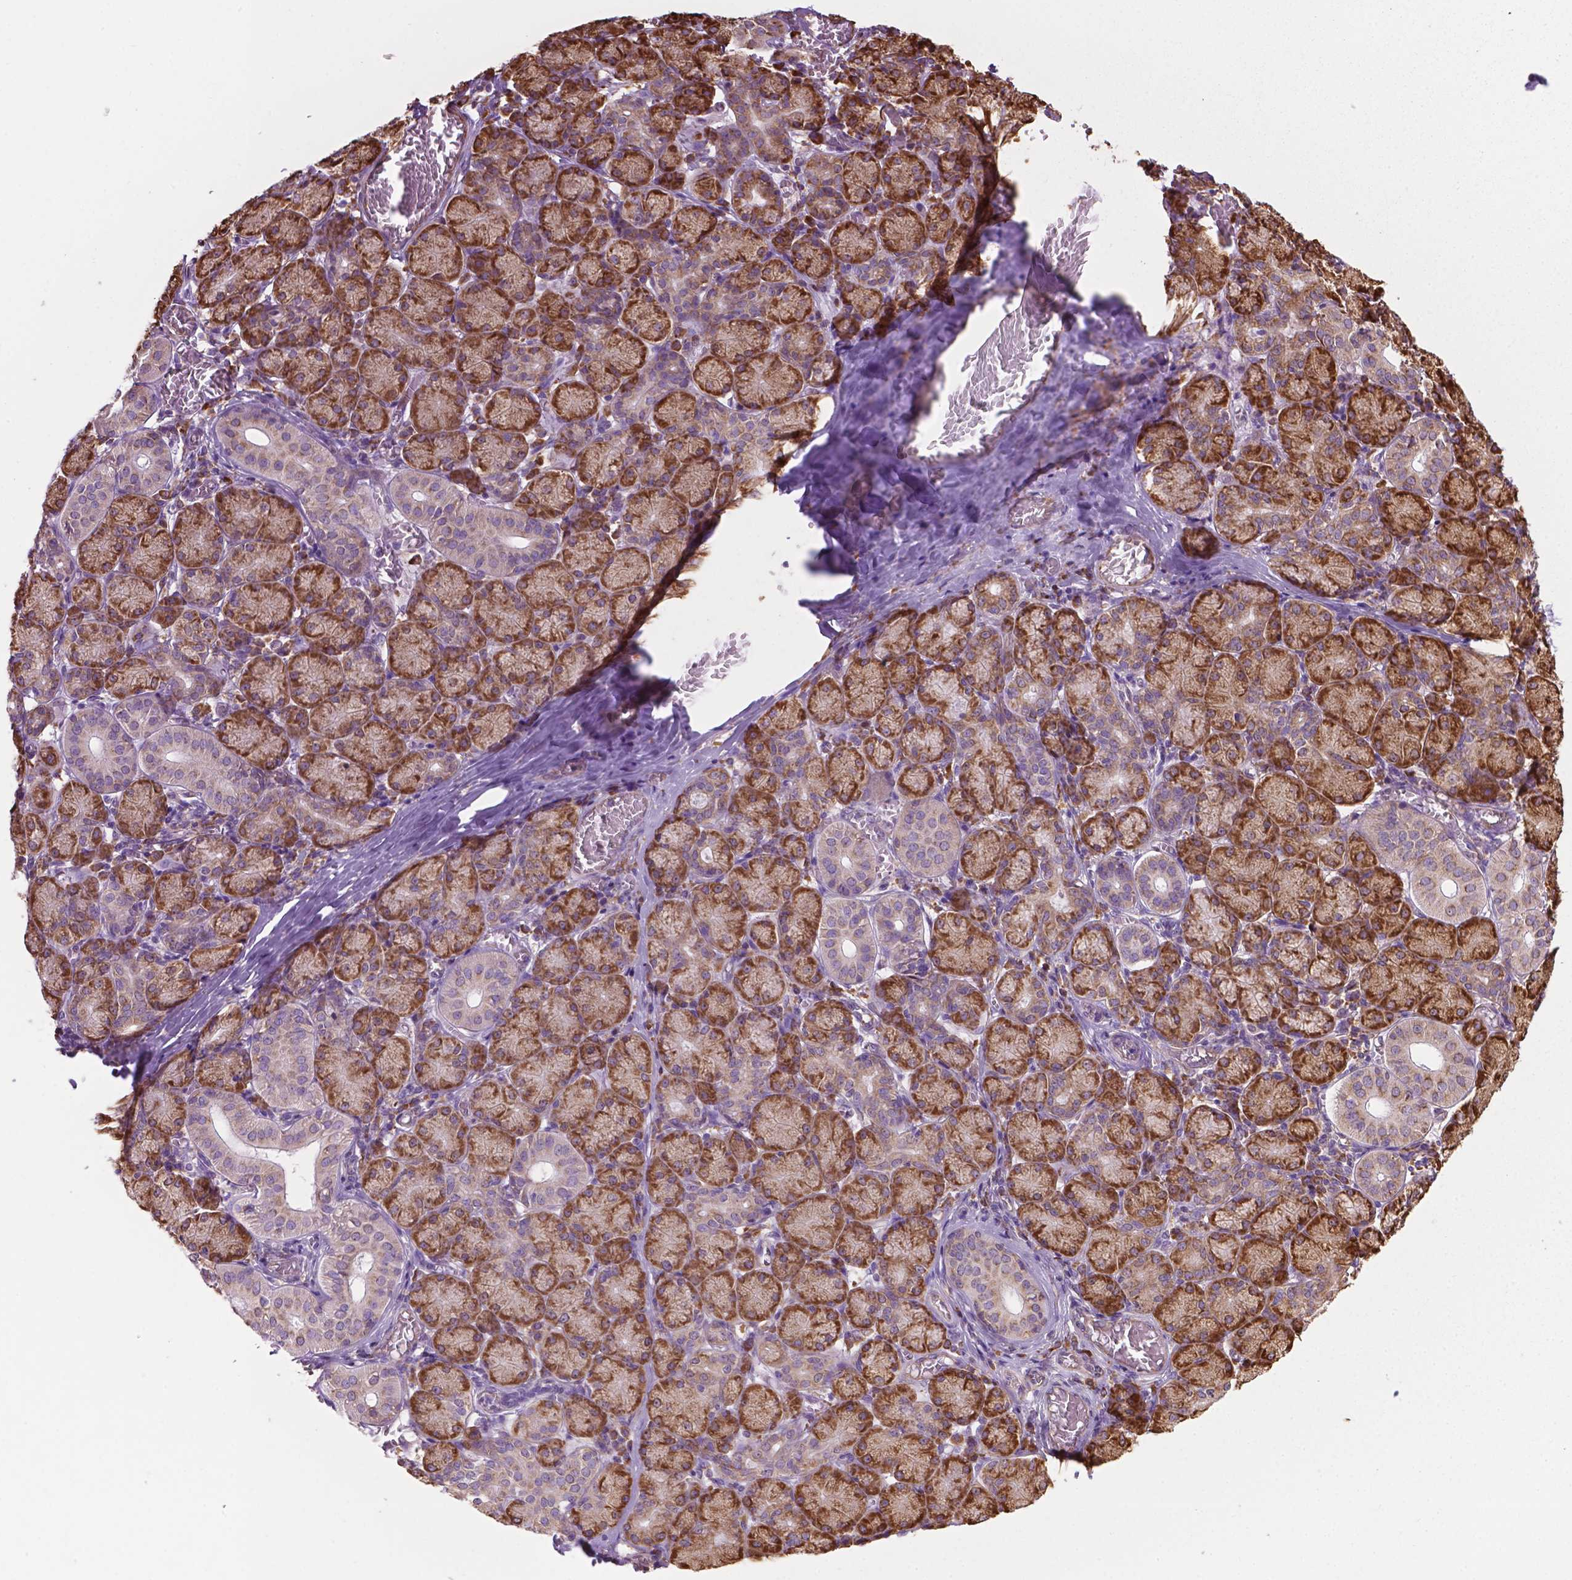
{"staining": {"intensity": "moderate", "quantity": ">75%", "location": "cytoplasmic/membranous"}, "tissue": "salivary gland", "cell_type": "Glandular cells", "image_type": "normal", "snomed": [{"axis": "morphology", "description": "Normal tissue, NOS"}, {"axis": "topography", "description": "Salivary gland"}, {"axis": "topography", "description": "Peripheral nerve tissue"}], "caption": "Immunohistochemical staining of unremarkable salivary gland displays medium levels of moderate cytoplasmic/membranous staining in about >75% of glandular cells.", "gene": "RPL29", "patient": {"sex": "female", "age": 24}}